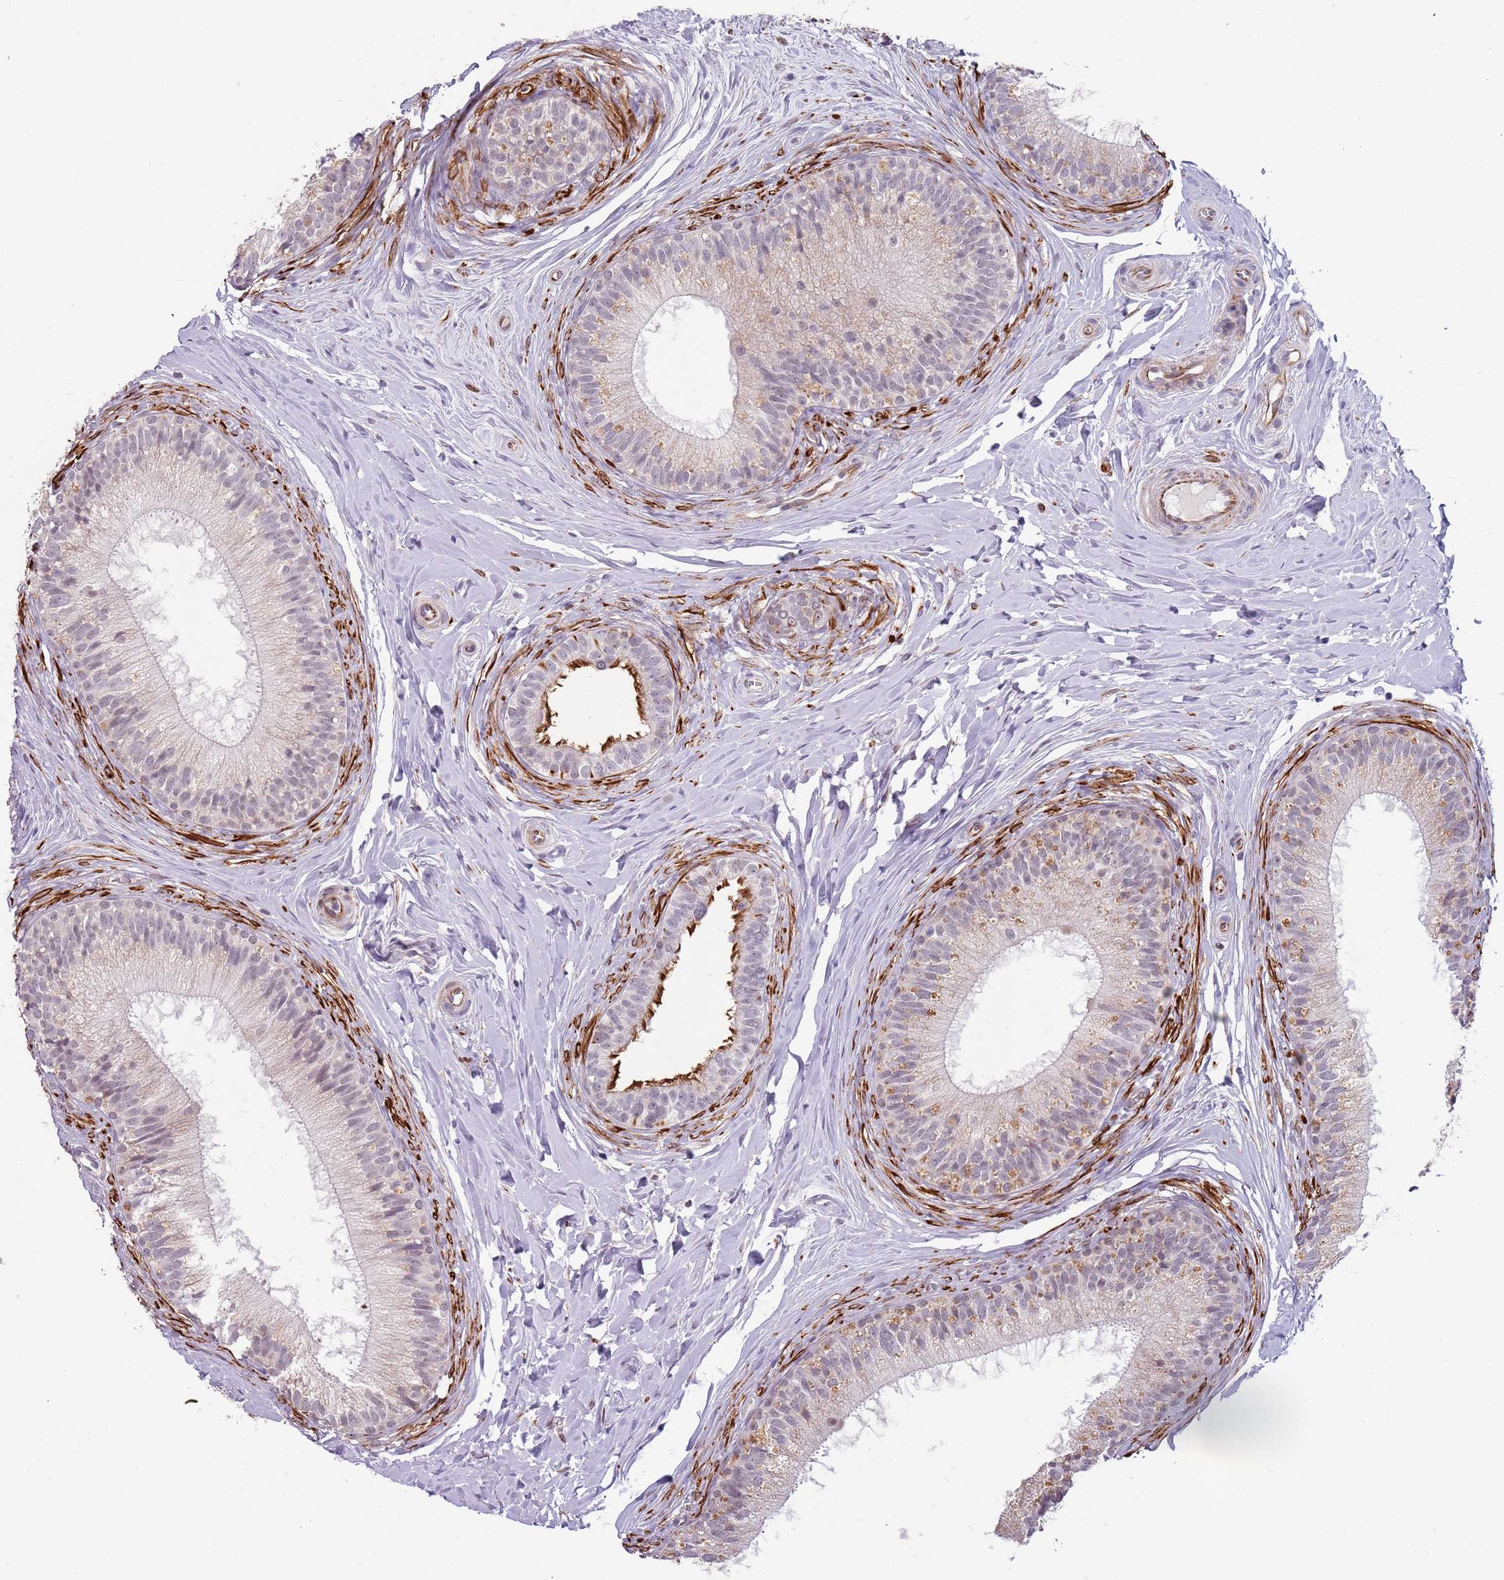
{"staining": {"intensity": "weak", "quantity": "25%-75%", "location": "nuclear"}, "tissue": "epididymis", "cell_type": "Glandular cells", "image_type": "normal", "snomed": [{"axis": "morphology", "description": "Normal tissue, NOS"}, {"axis": "topography", "description": "Epididymis"}], "caption": "Weak nuclear expression is identified in approximately 25%-75% of glandular cells in unremarkable epididymis.", "gene": "ENSG00000271254", "patient": {"sex": "male", "age": 33}}